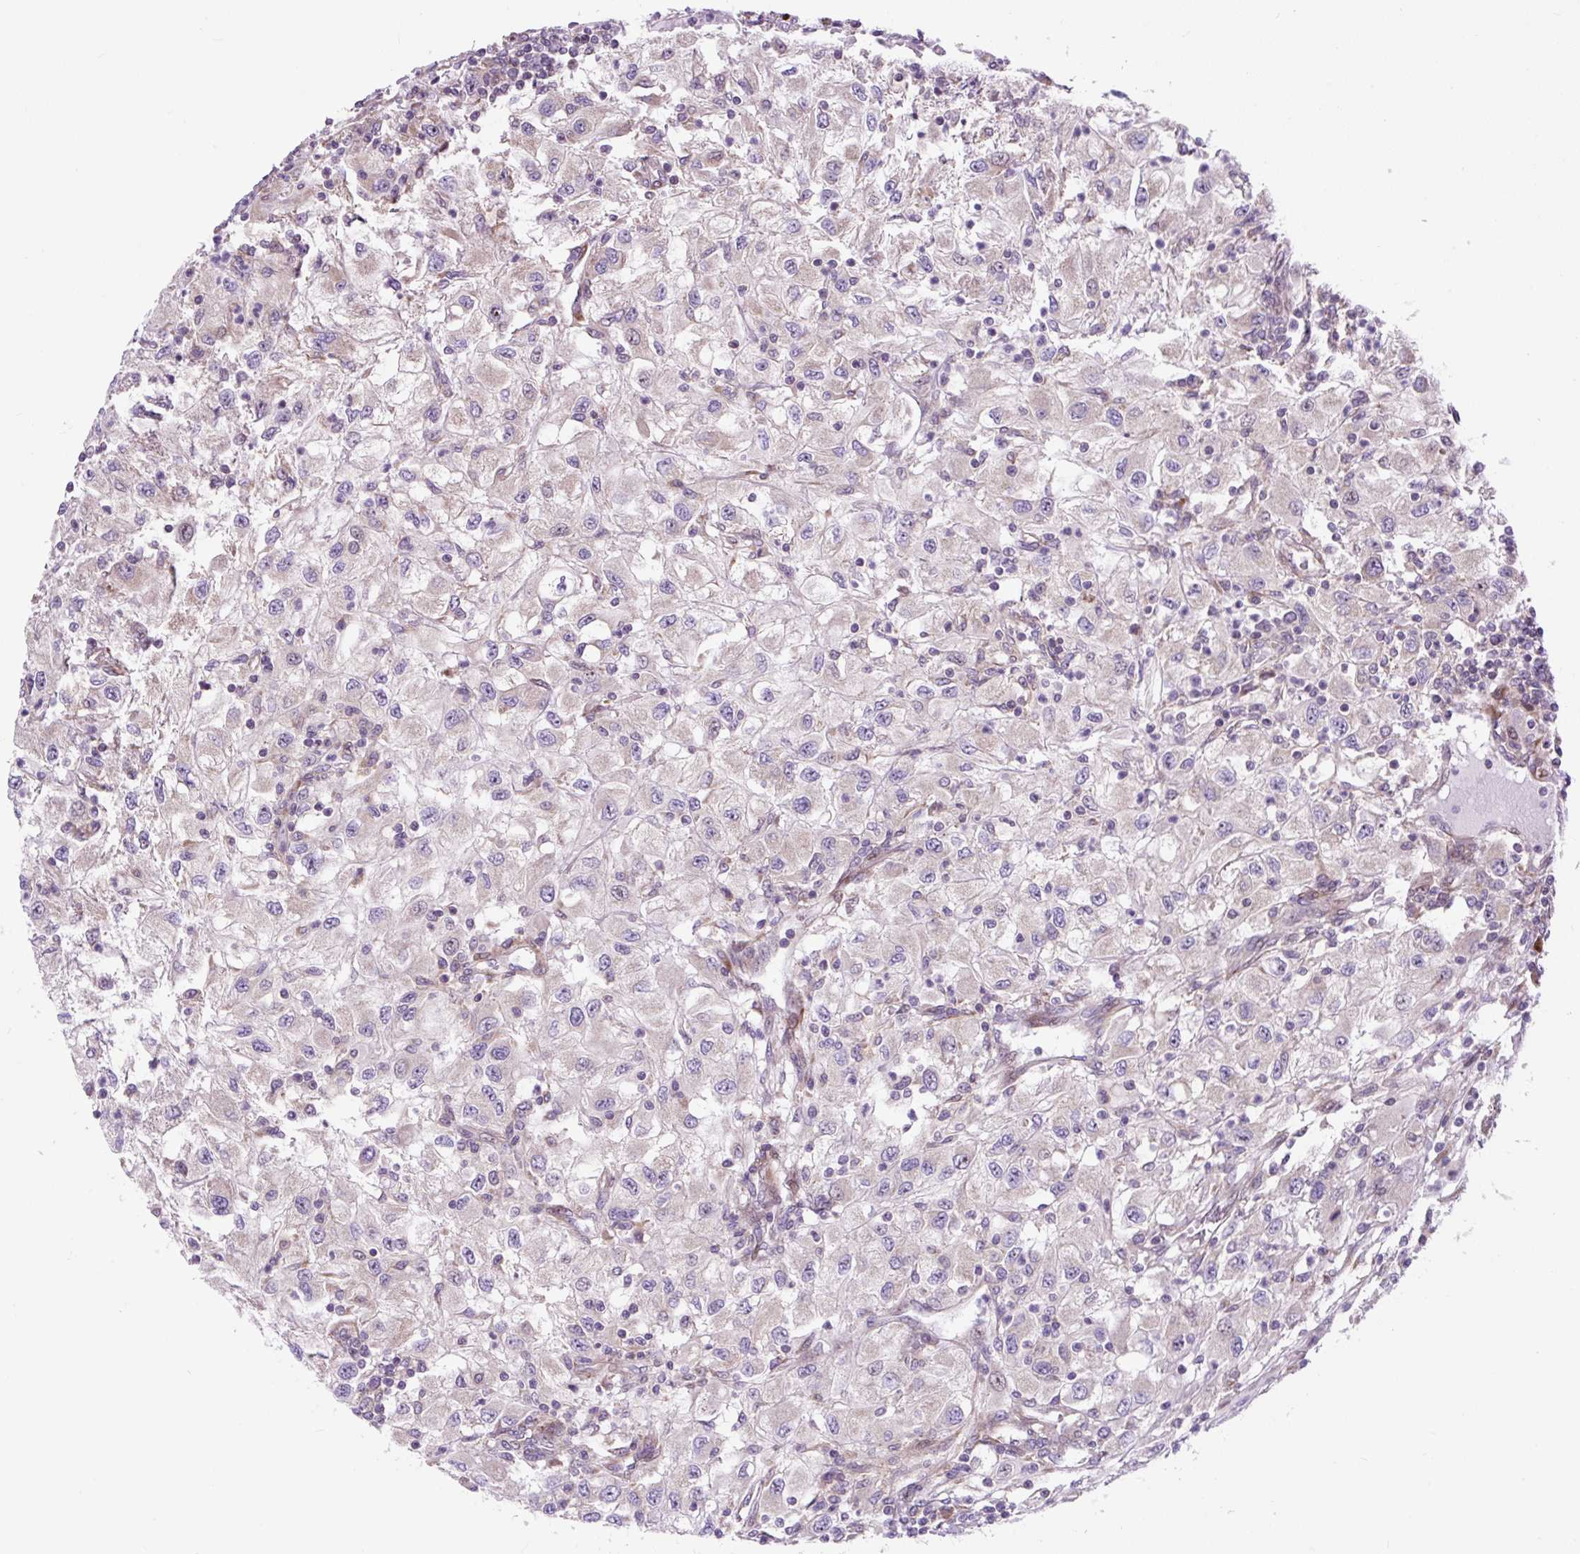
{"staining": {"intensity": "weak", "quantity": "<25%", "location": "cytoplasmic/membranous"}, "tissue": "renal cancer", "cell_type": "Tumor cells", "image_type": "cancer", "snomed": [{"axis": "morphology", "description": "Adenocarcinoma, NOS"}, {"axis": "topography", "description": "Kidney"}], "caption": "This is an immunohistochemistry micrograph of renal cancer (adenocarcinoma). There is no staining in tumor cells.", "gene": "CISD3", "patient": {"sex": "female", "age": 67}}